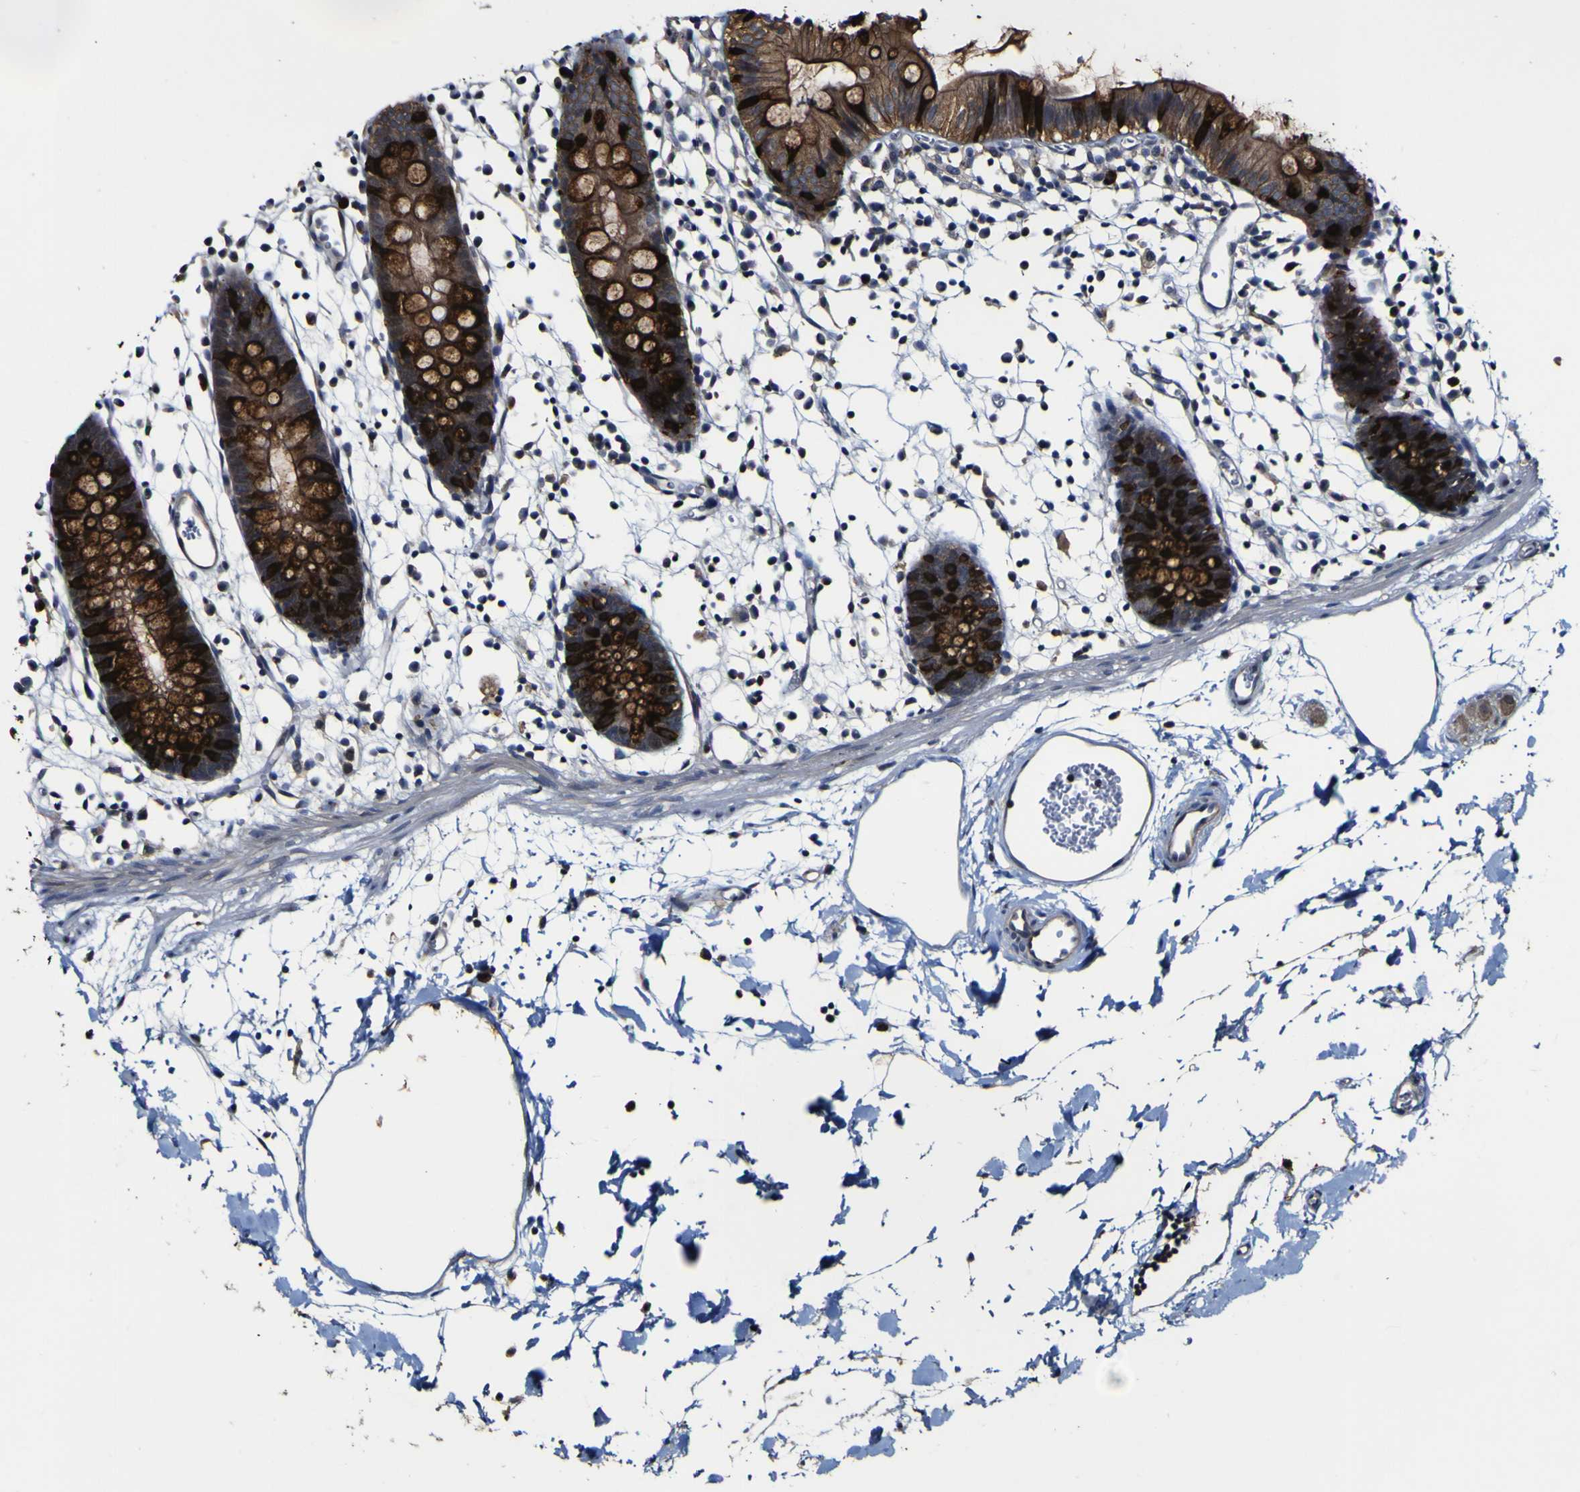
{"staining": {"intensity": "weak", "quantity": "25%-75%", "location": "cytoplasmic/membranous"}, "tissue": "colon", "cell_type": "Endothelial cells", "image_type": "normal", "snomed": [{"axis": "morphology", "description": "Normal tissue, NOS"}, {"axis": "topography", "description": "Colon"}], "caption": "Protein expression analysis of normal colon reveals weak cytoplasmic/membranous expression in about 25%-75% of endothelial cells.", "gene": "CCL2", "patient": {"sex": "male", "age": 14}}